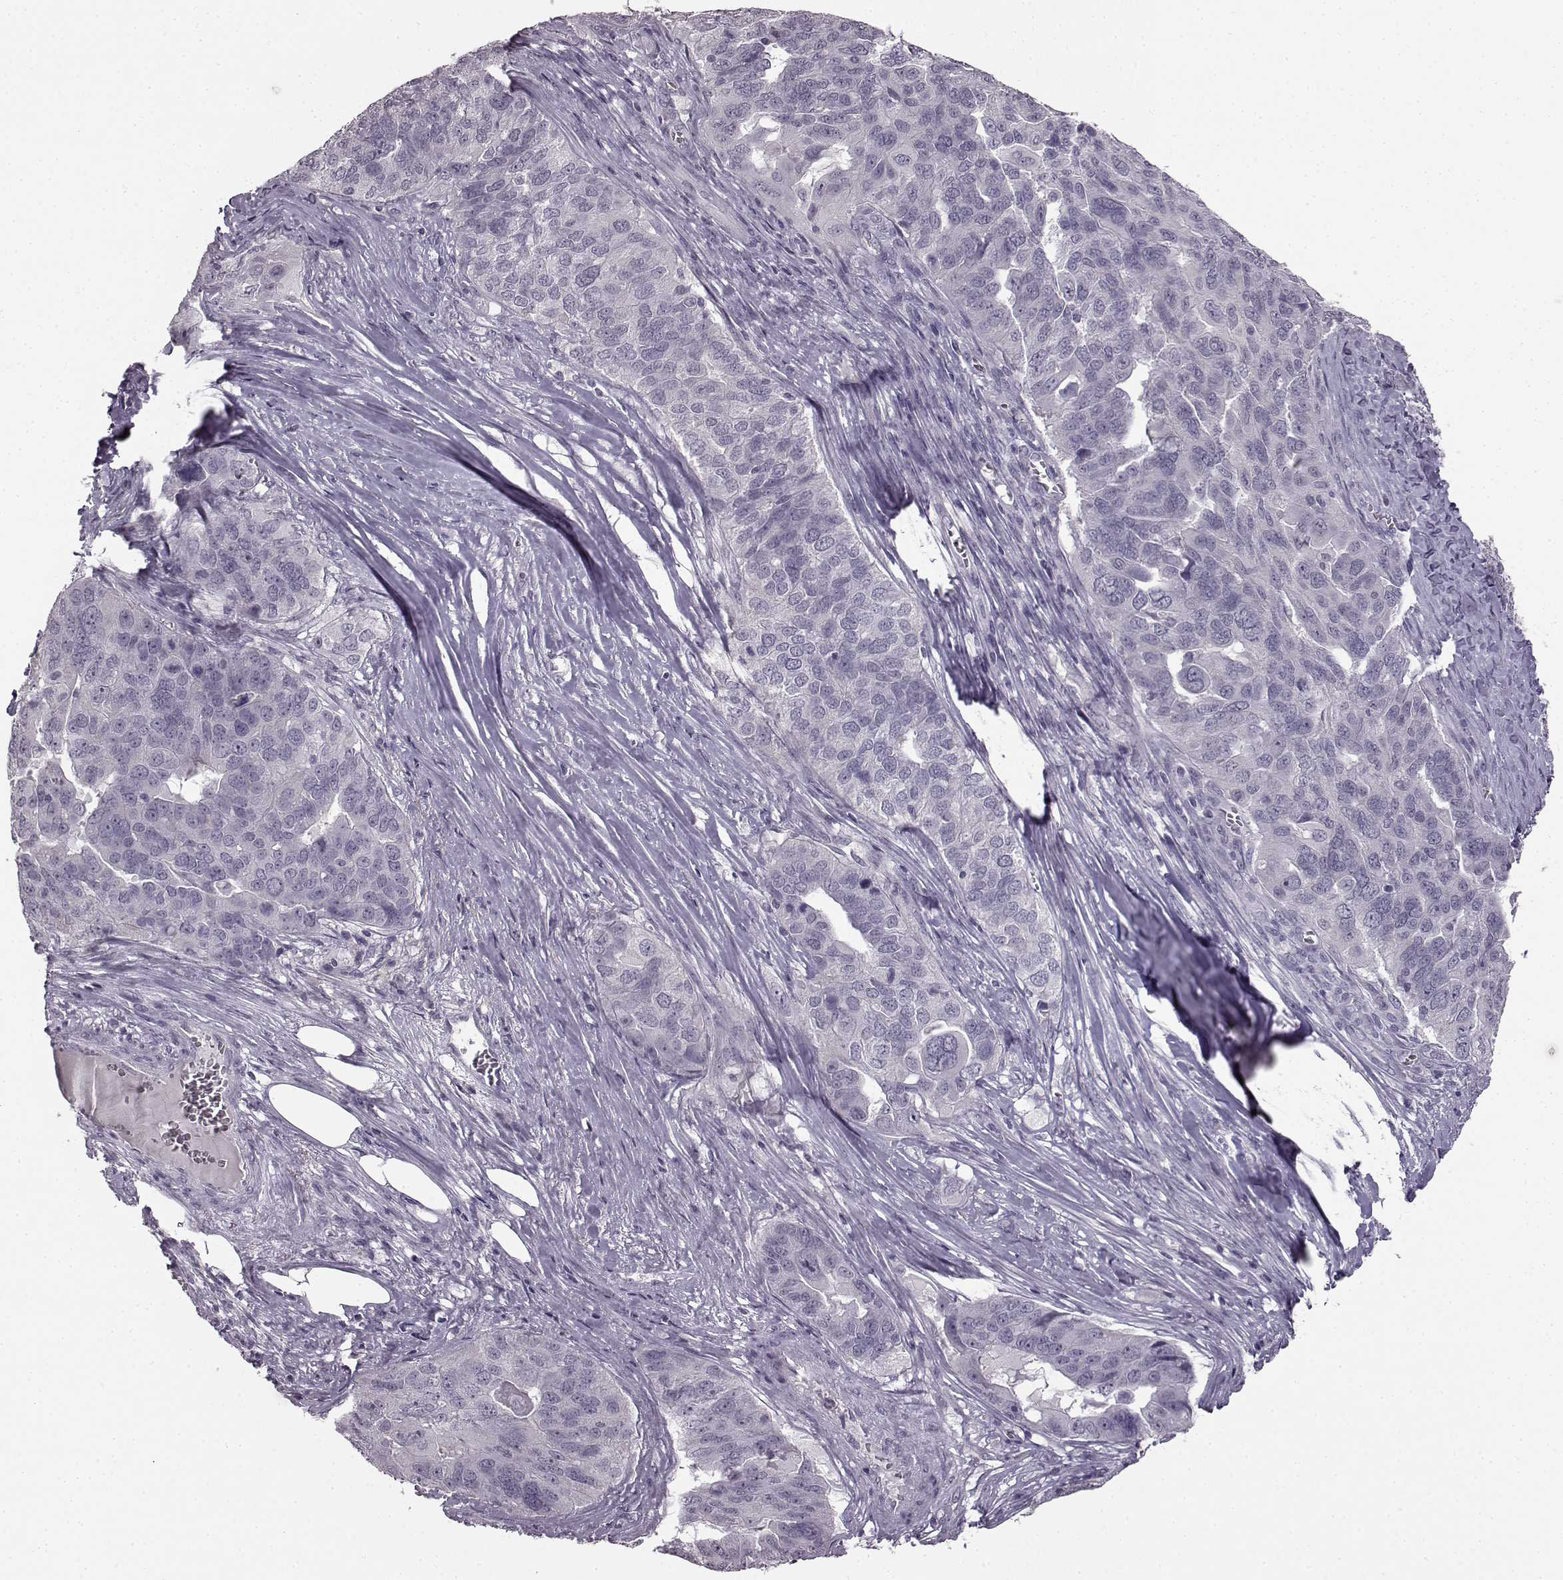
{"staining": {"intensity": "negative", "quantity": "none", "location": "none"}, "tissue": "ovarian cancer", "cell_type": "Tumor cells", "image_type": "cancer", "snomed": [{"axis": "morphology", "description": "Carcinoma, endometroid"}, {"axis": "topography", "description": "Soft tissue"}, {"axis": "topography", "description": "Ovary"}], "caption": "DAB (3,3'-diaminobenzidine) immunohistochemical staining of human endometroid carcinoma (ovarian) exhibits no significant staining in tumor cells.", "gene": "LHB", "patient": {"sex": "female", "age": 52}}